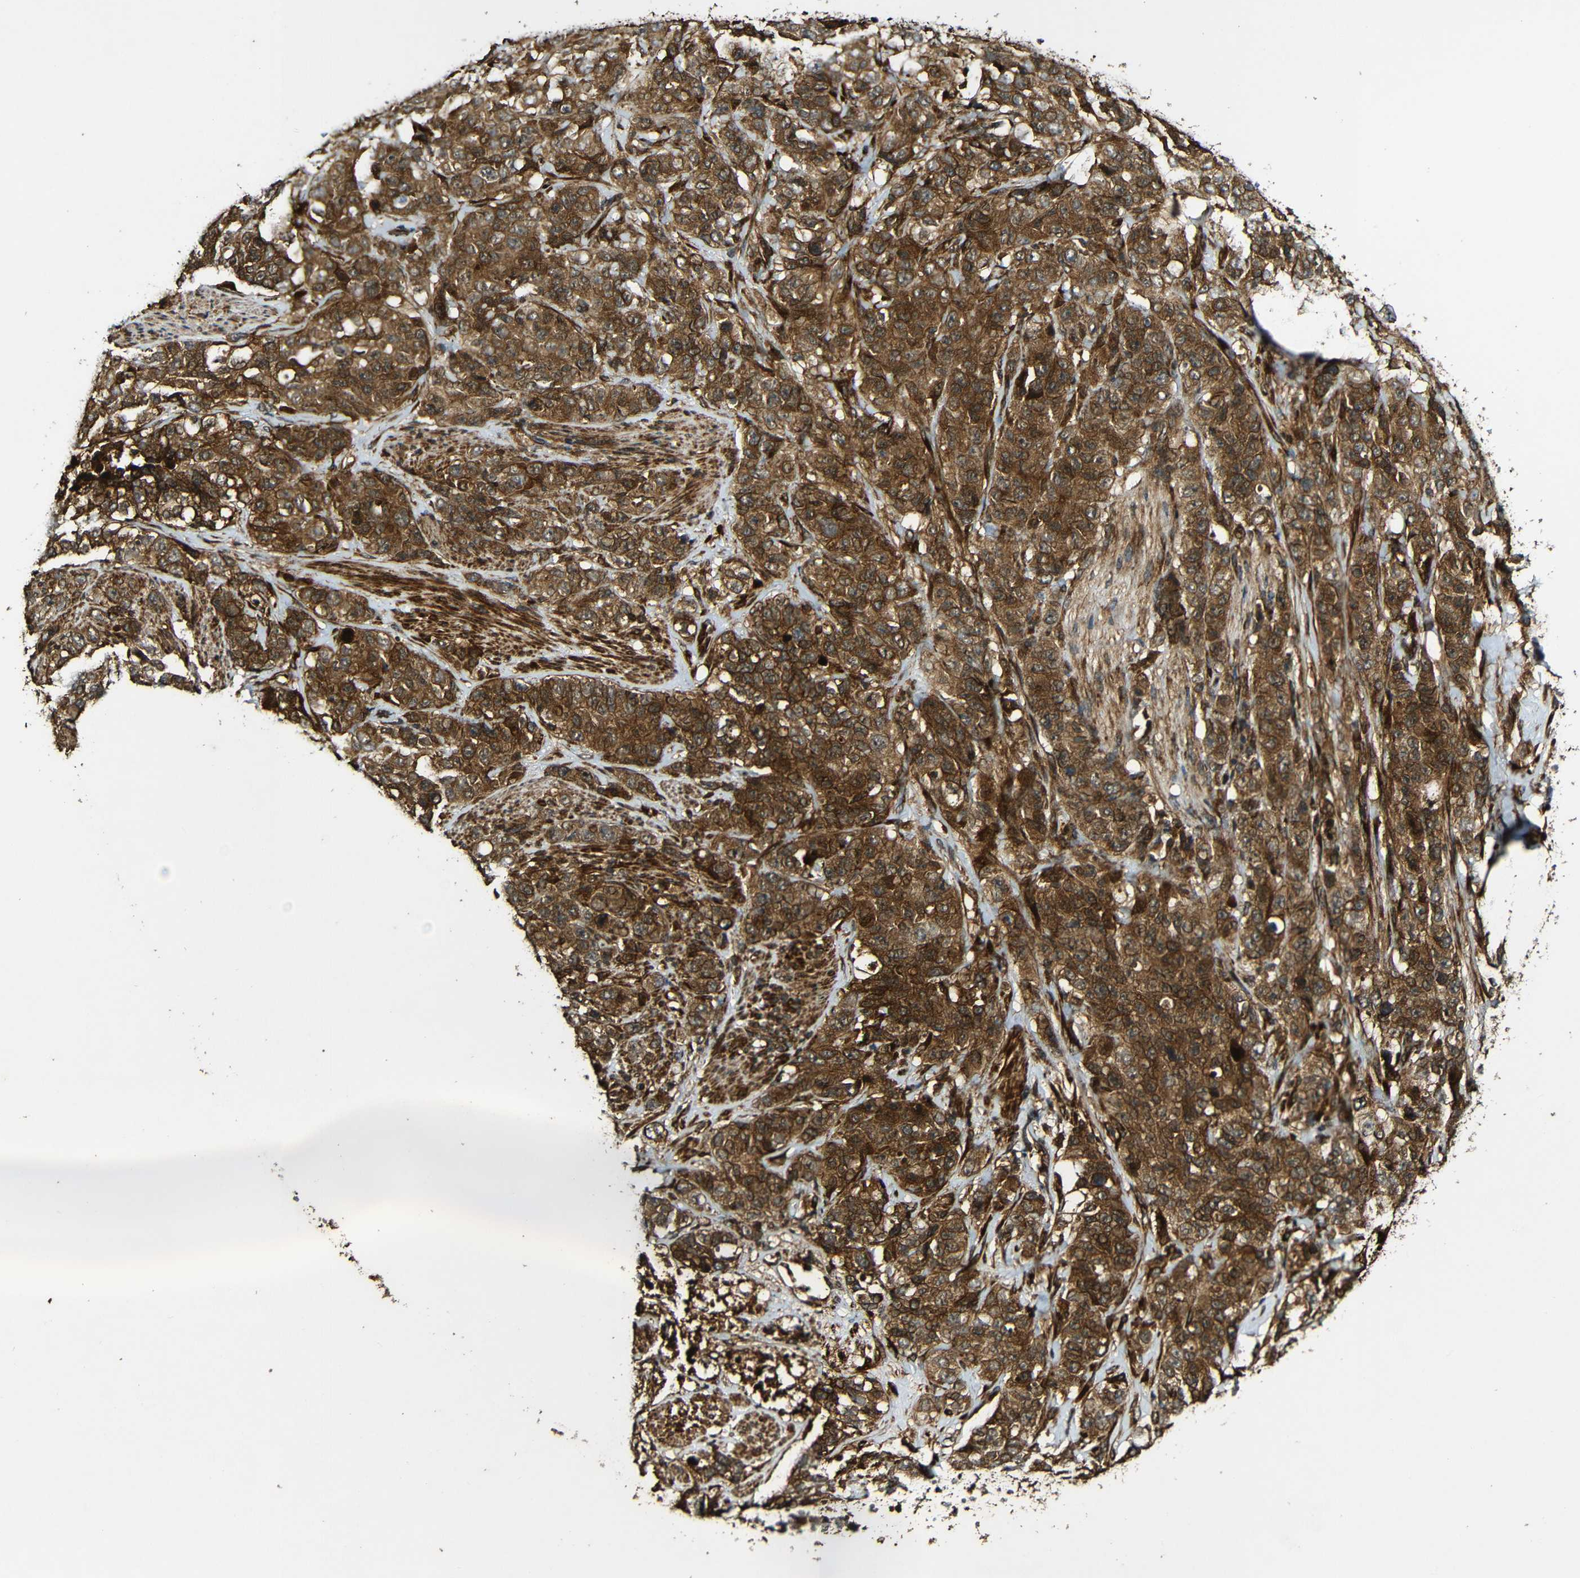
{"staining": {"intensity": "strong", "quantity": ">75%", "location": "cytoplasmic/membranous"}, "tissue": "stomach cancer", "cell_type": "Tumor cells", "image_type": "cancer", "snomed": [{"axis": "morphology", "description": "Adenocarcinoma, NOS"}, {"axis": "topography", "description": "Stomach"}], "caption": "High-magnification brightfield microscopy of stomach cancer stained with DAB (brown) and counterstained with hematoxylin (blue). tumor cells exhibit strong cytoplasmic/membranous staining is appreciated in approximately>75% of cells.", "gene": "CASP8", "patient": {"sex": "male", "age": 48}}